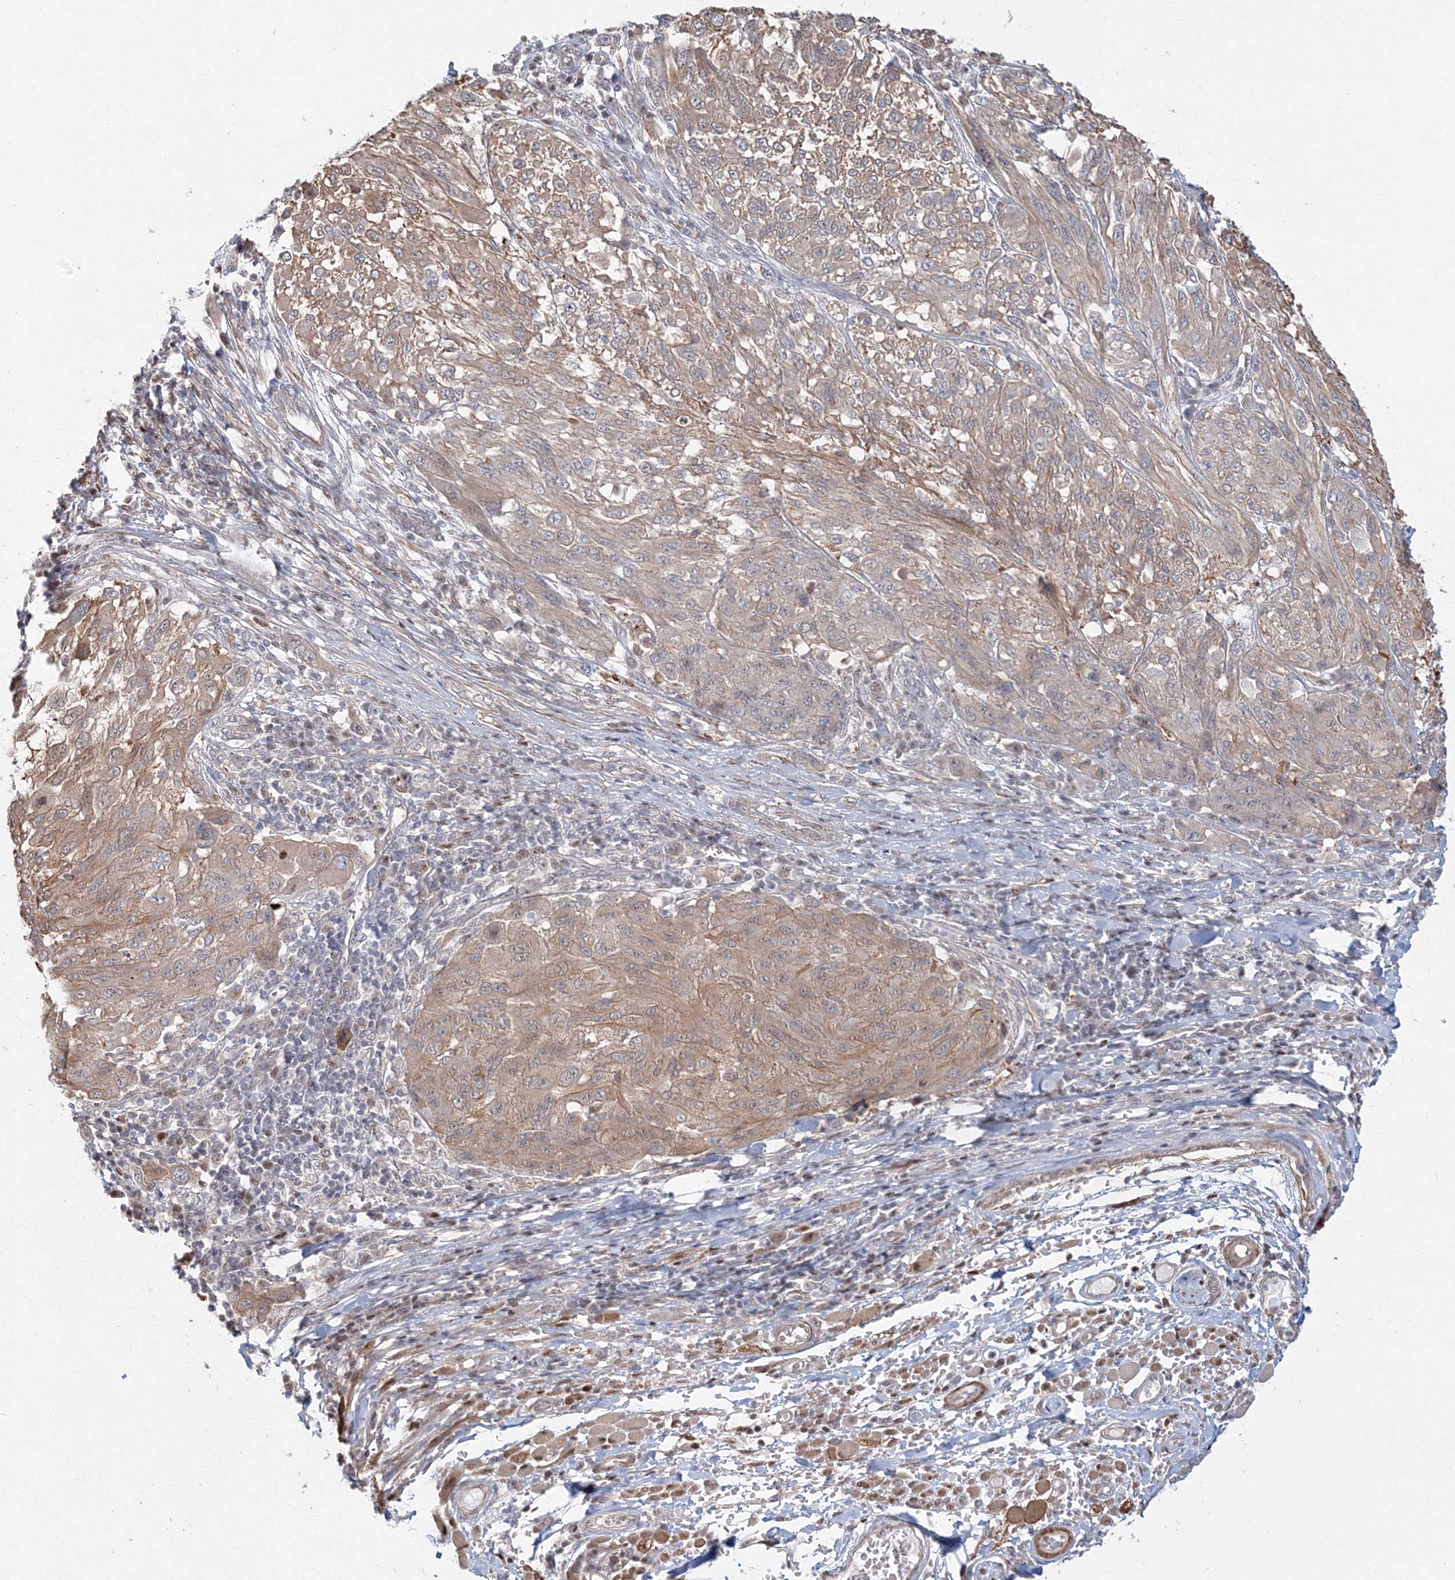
{"staining": {"intensity": "moderate", "quantity": ">75%", "location": "cytoplasmic/membranous"}, "tissue": "melanoma", "cell_type": "Tumor cells", "image_type": "cancer", "snomed": [{"axis": "morphology", "description": "Malignant melanoma, NOS"}, {"axis": "topography", "description": "Skin"}], "caption": "The immunohistochemical stain labels moderate cytoplasmic/membranous staining in tumor cells of malignant melanoma tissue.", "gene": "ARHGAP21", "patient": {"sex": "female", "age": 91}}